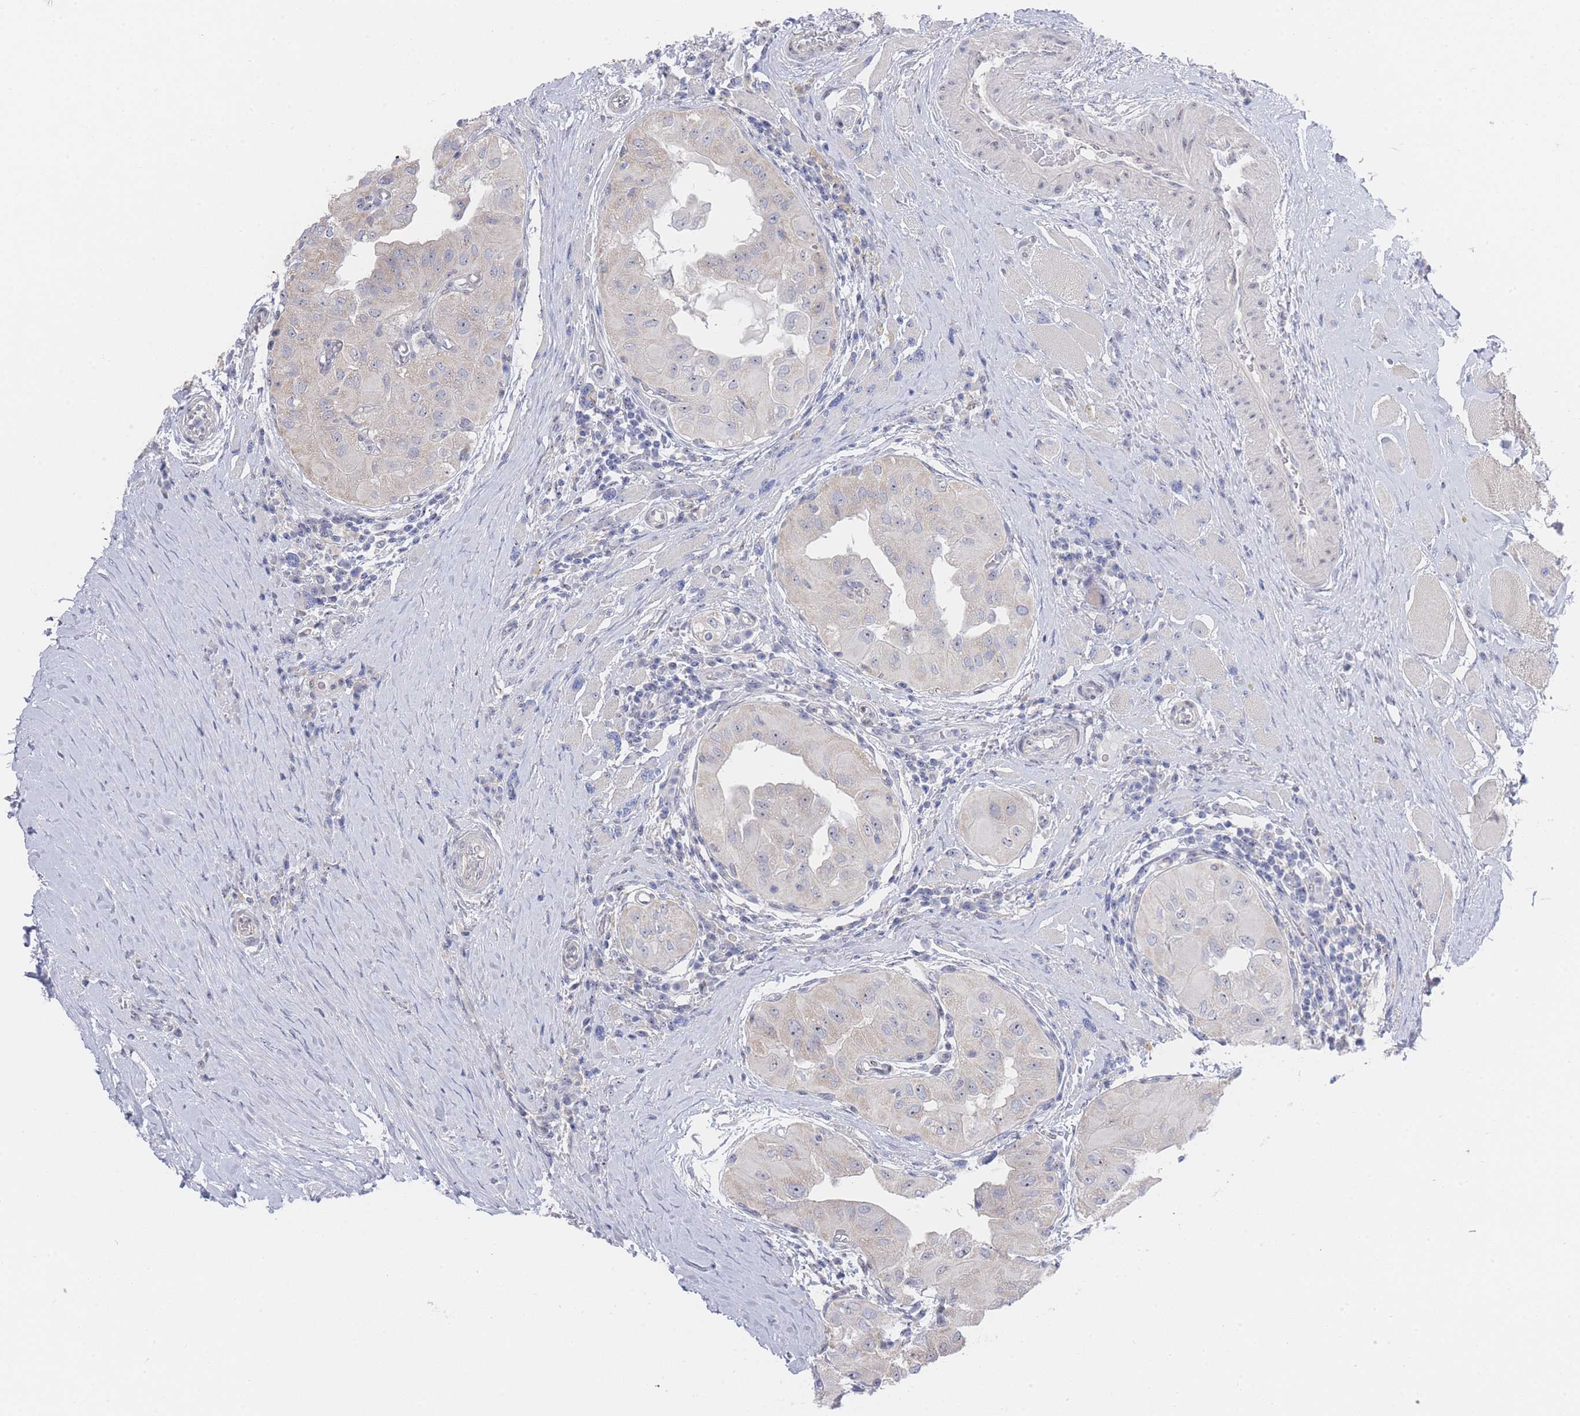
{"staining": {"intensity": "negative", "quantity": "none", "location": "none"}, "tissue": "thyroid cancer", "cell_type": "Tumor cells", "image_type": "cancer", "snomed": [{"axis": "morphology", "description": "Papillary adenocarcinoma, NOS"}, {"axis": "topography", "description": "Thyroid gland"}], "caption": "This is an immunohistochemistry (IHC) photomicrograph of thyroid papillary adenocarcinoma. There is no staining in tumor cells.", "gene": "ZNF142", "patient": {"sex": "female", "age": 59}}